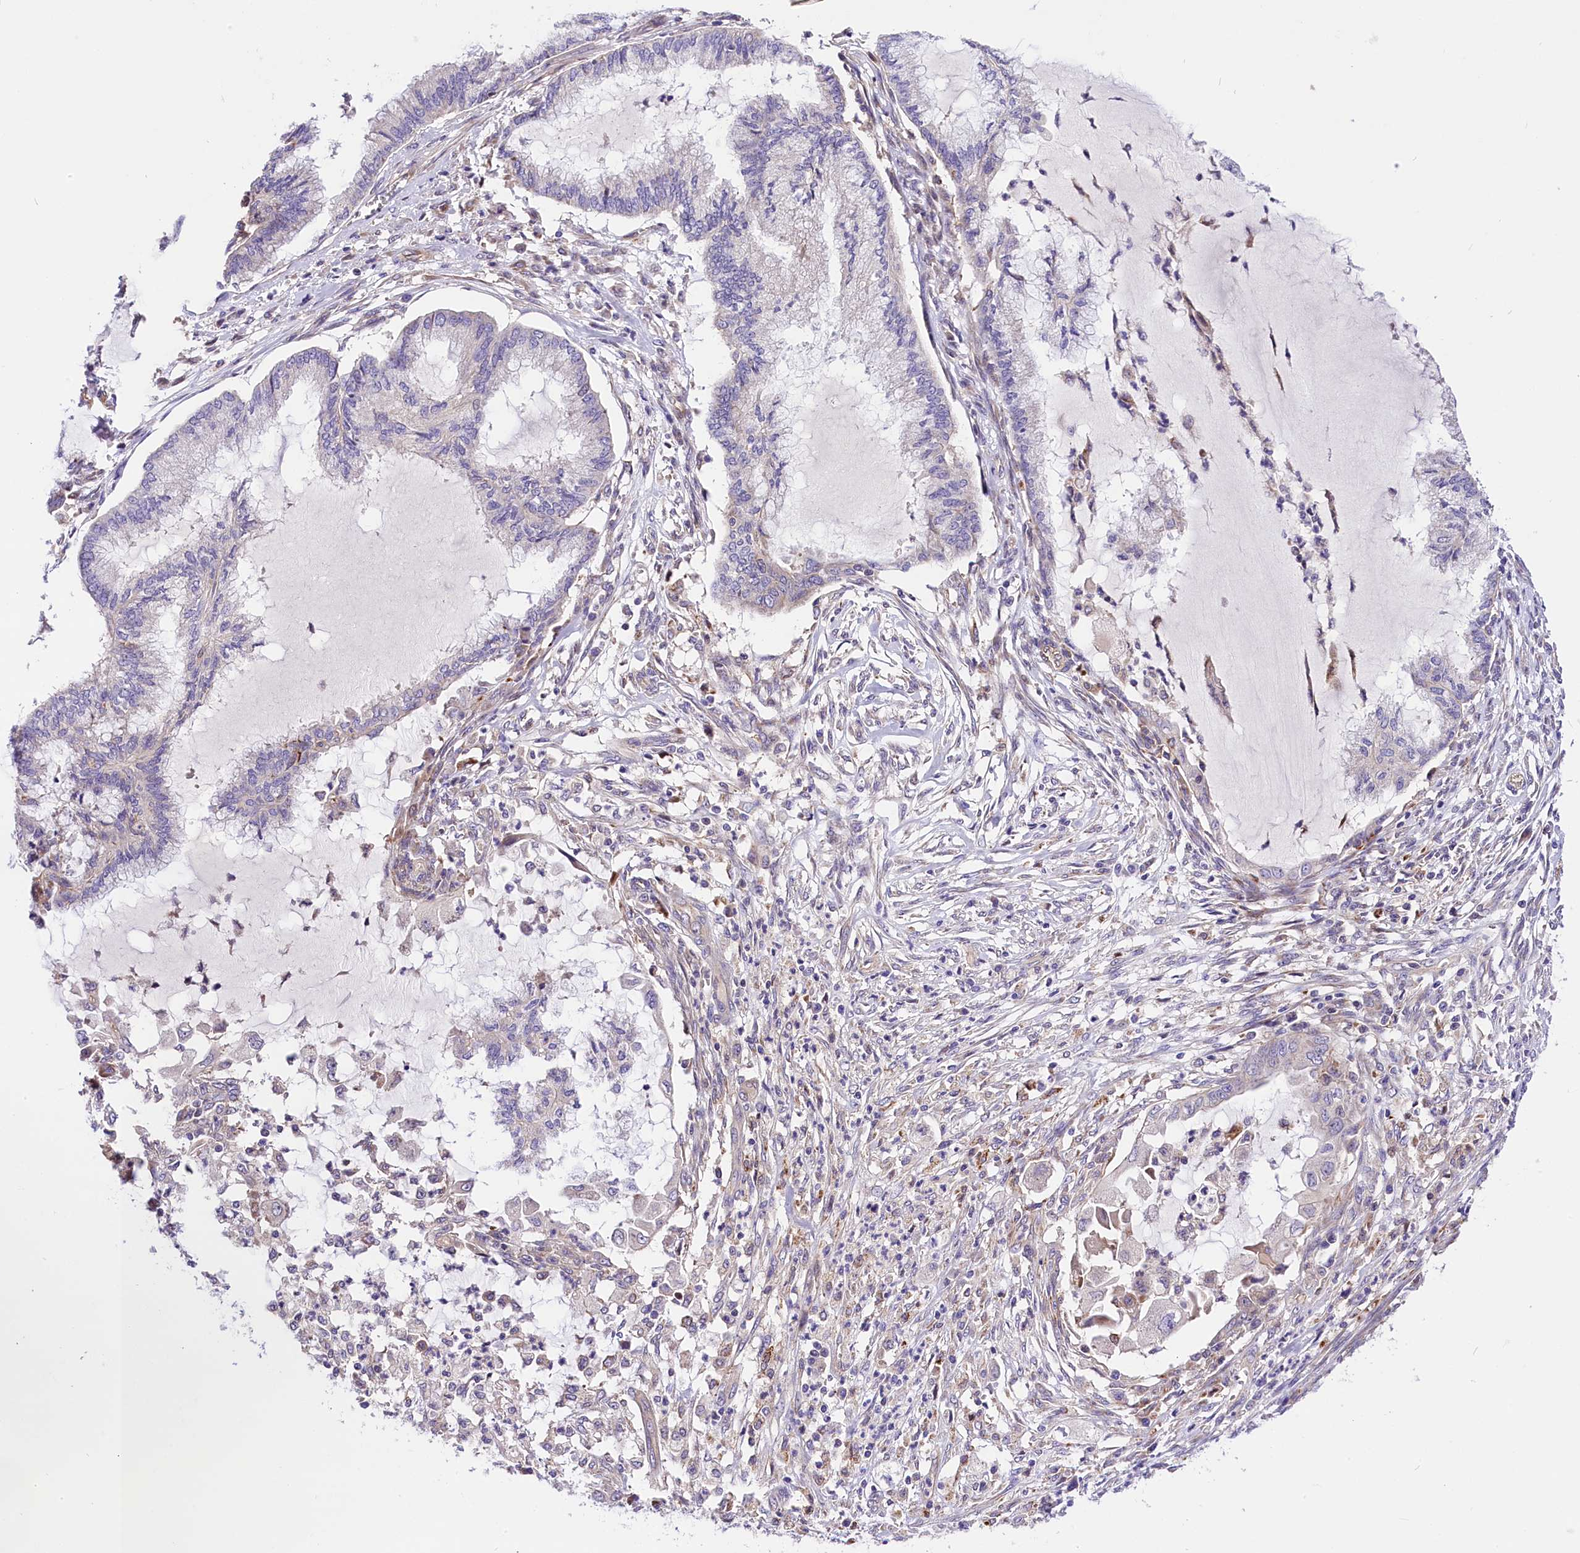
{"staining": {"intensity": "moderate", "quantity": "<25%", "location": "cytoplasmic/membranous"}, "tissue": "endometrial cancer", "cell_type": "Tumor cells", "image_type": "cancer", "snomed": [{"axis": "morphology", "description": "Adenocarcinoma, NOS"}, {"axis": "topography", "description": "Endometrium"}], "caption": "High-power microscopy captured an immunohistochemistry (IHC) image of adenocarcinoma (endometrial), revealing moderate cytoplasmic/membranous staining in about <25% of tumor cells.", "gene": "ARMC6", "patient": {"sex": "female", "age": 86}}